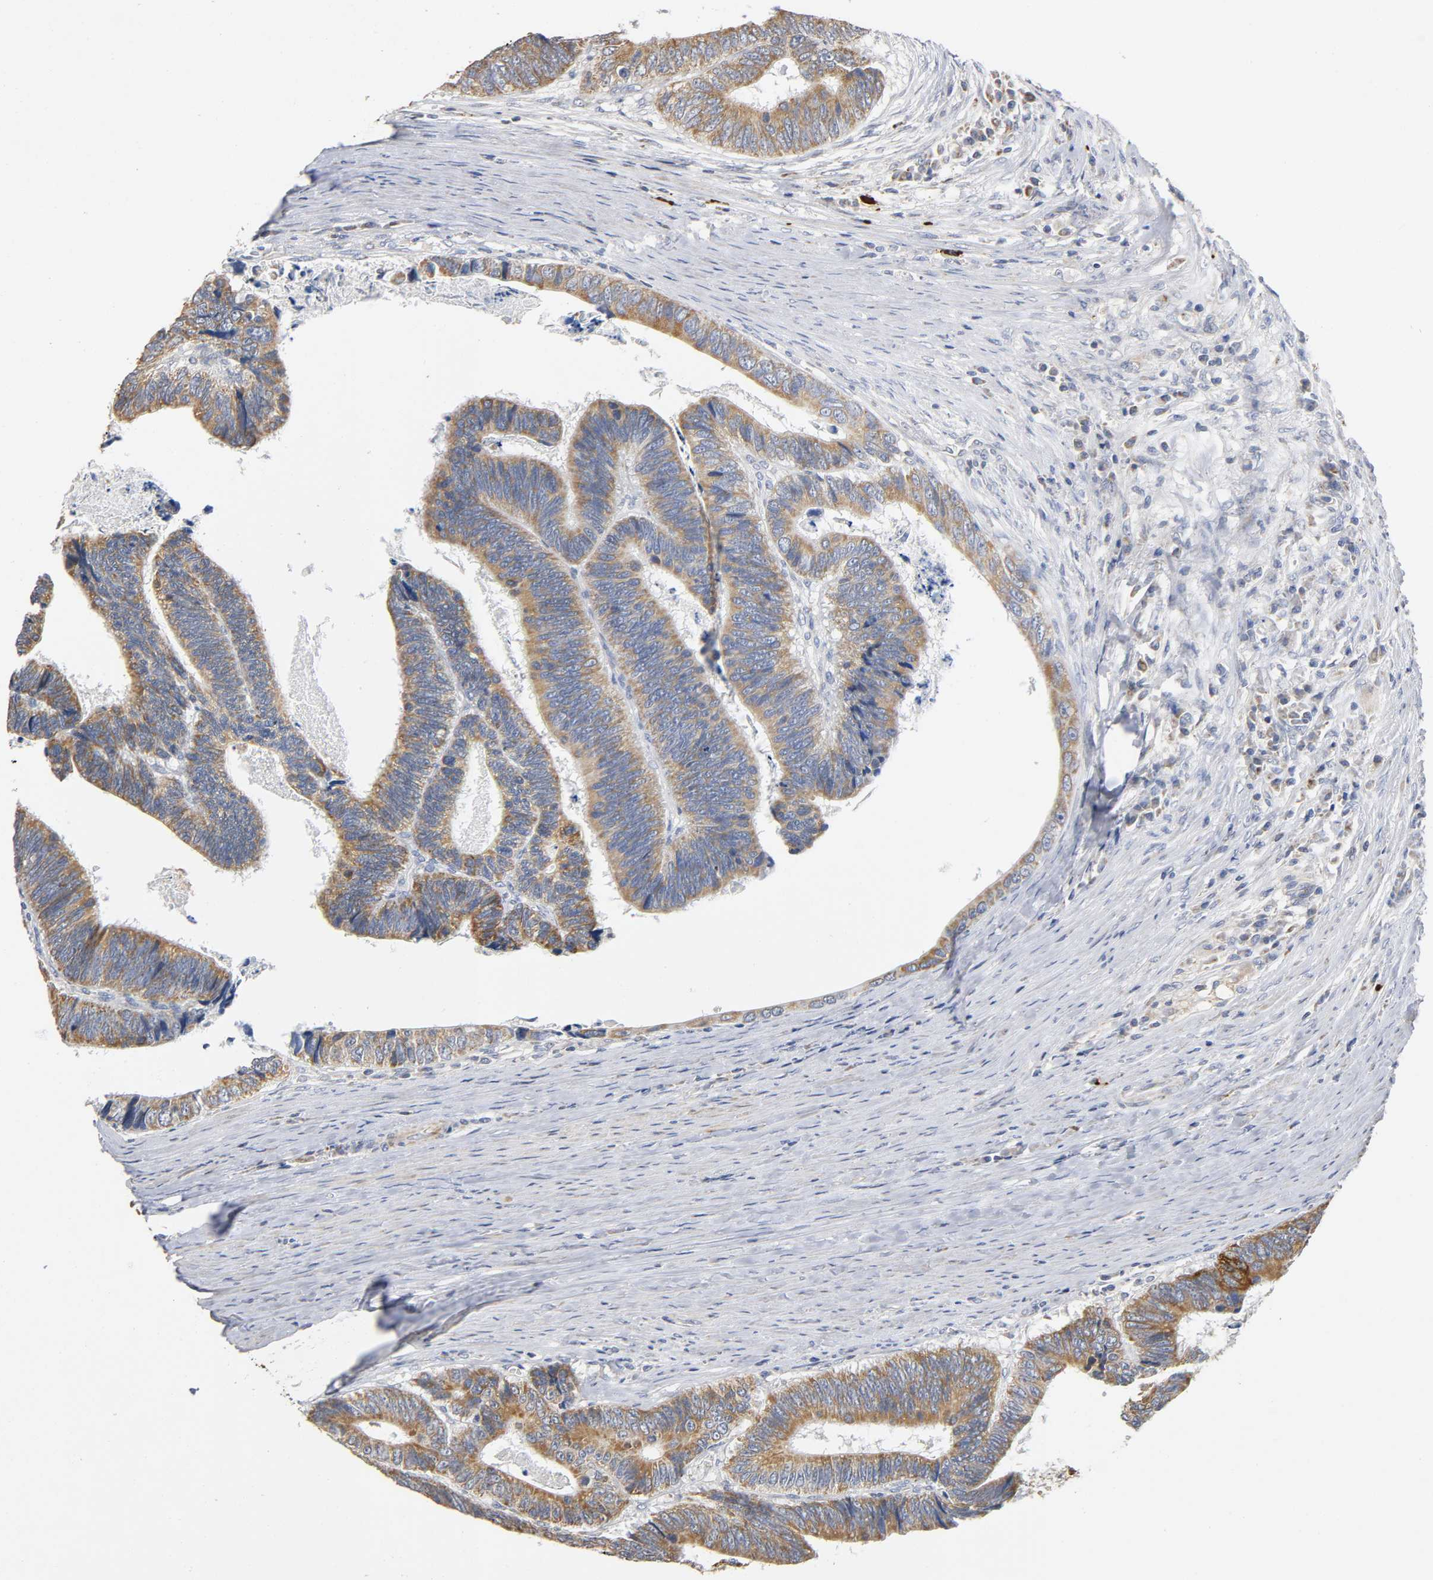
{"staining": {"intensity": "moderate", "quantity": ">75%", "location": "cytoplasmic/membranous"}, "tissue": "colorectal cancer", "cell_type": "Tumor cells", "image_type": "cancer", "snomed": [{"axis": "morphology", "description": "Adenocarcinoma, NOS"}, {"axis": "topography", "description": "Colon"}], "caption": "Brown immunohistochemical staining in colorectal cancer displays moderate cytoplasmic/membranous expression in about >75% of tumor cells.", "gene": "SYT16", "patient": {"sex": "male", "age": 72}}